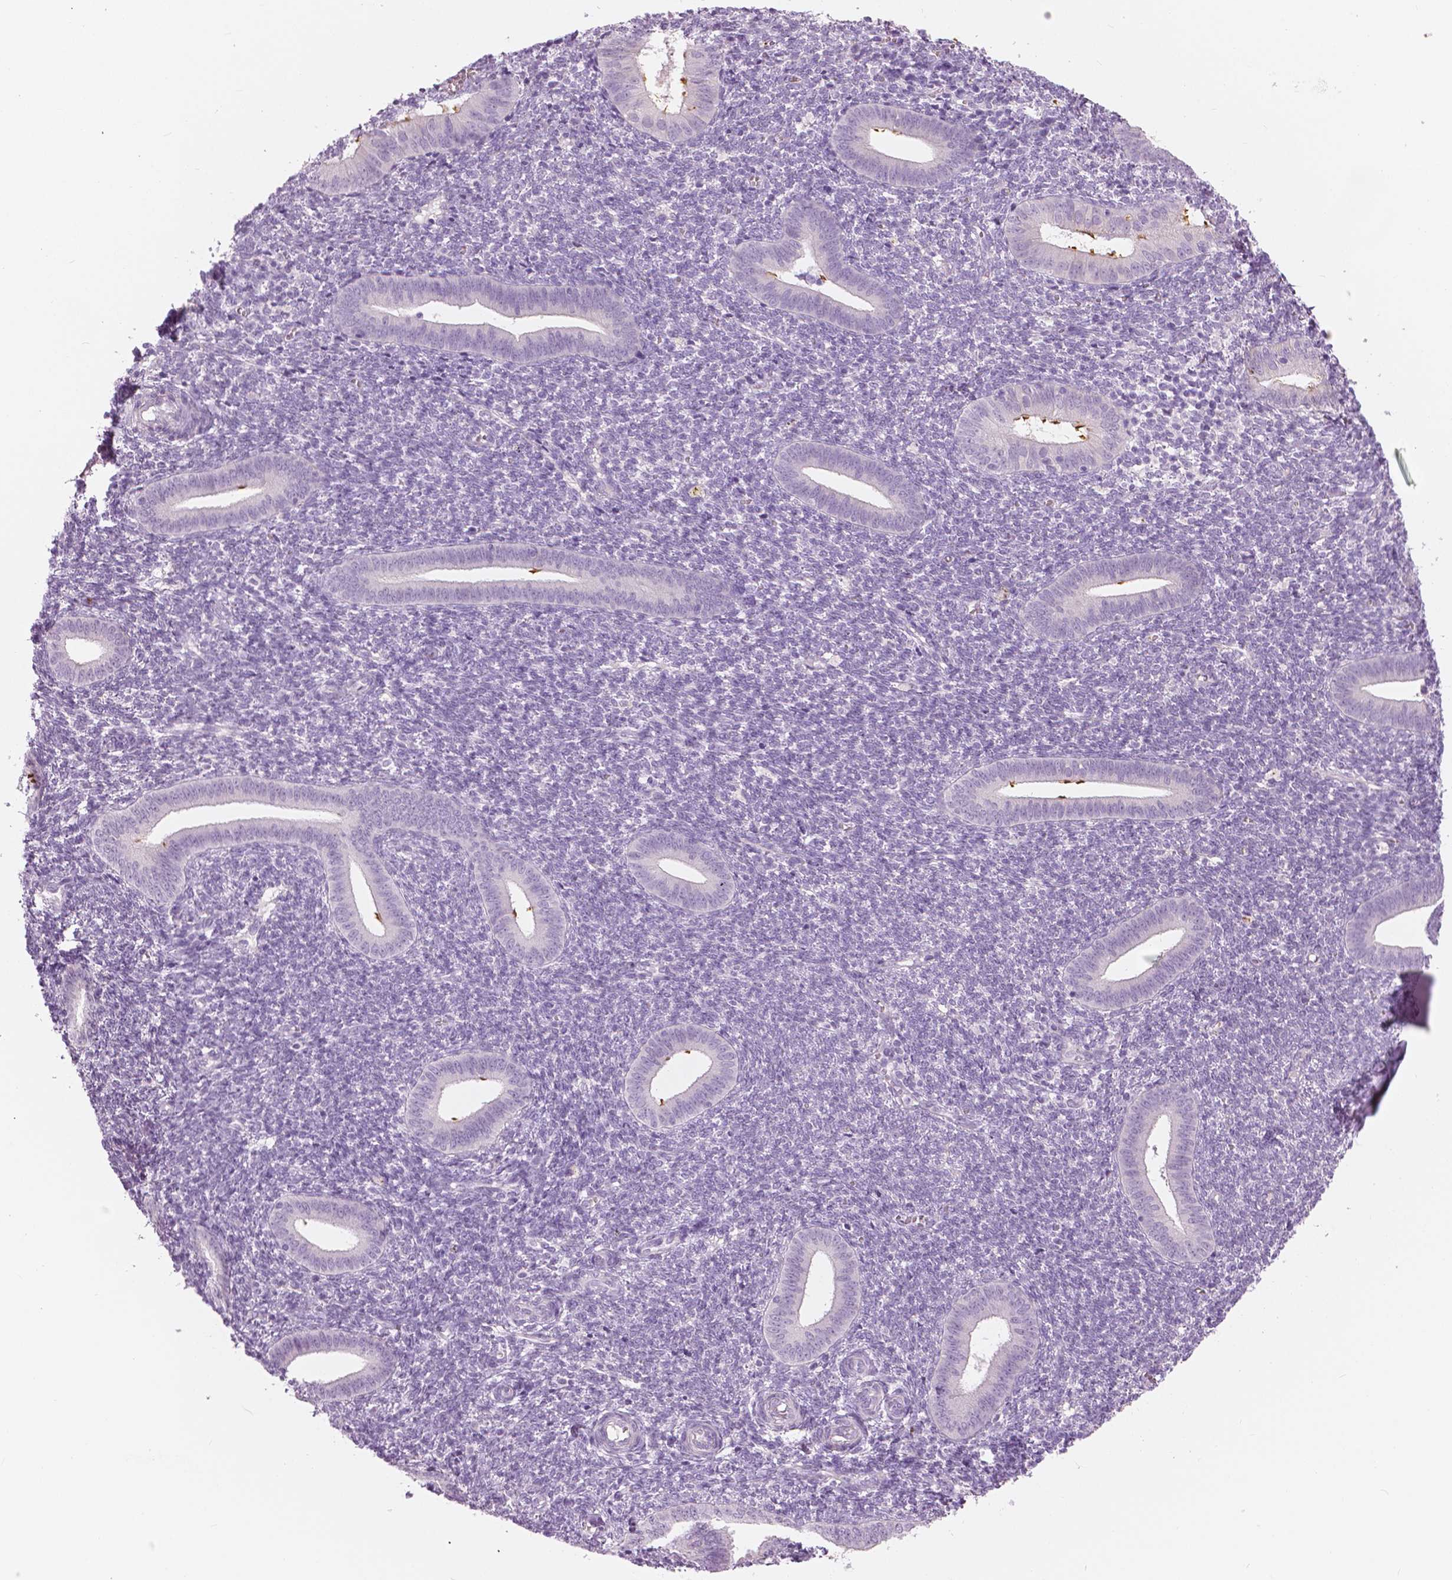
{"staining": {"intensity": "negative", "quantity": "none", "location": "none"}, "tissue": "endometrium", "cell_type": "Cells in endometrial stroma", "image_type": "normal", "snomed": [{"axis": "morphology", "description": "Normal tissue, NOS"}, {"axis": "topography", "description": "Endometrium"}], "caption": "Endometrium stained for a protein using immunohistochemistry displays no expression cells in endometrial stroma.", "gene": "SLC24A1", "patient": {"sex": "female", "age": 25}}